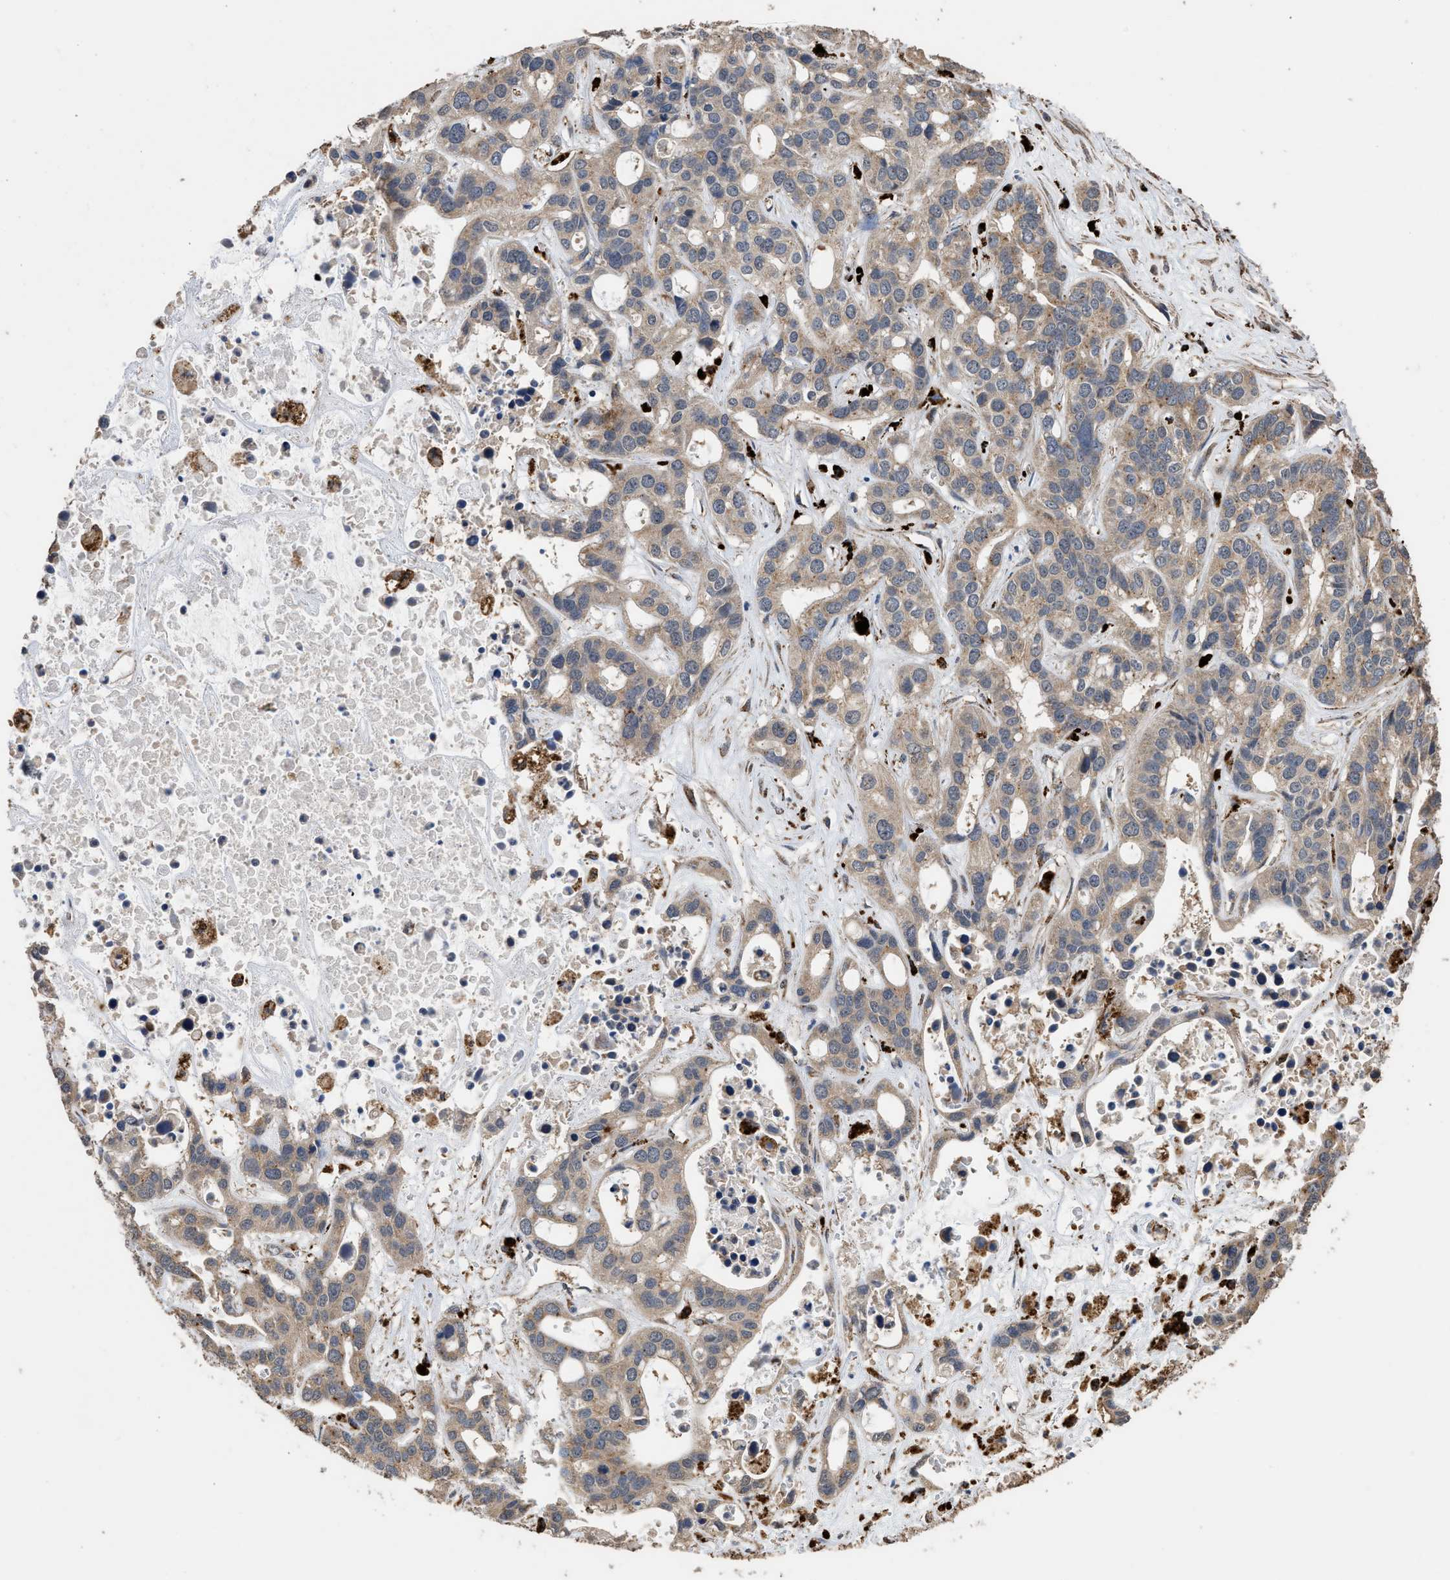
{"staining": {"intensity": "weak", "quantity": ">75%", "location": "cytoplasmic/membranous"}, "tissue": "liver cancer", "cell_type": "Tumor cells", "image_type": "cancer", "snomed": [{"axis": "morphology", "description": "Cholangiocarcinoma"}, {"axis": "topography", "description": "Liver"}], "caption": "IHC histopathology image of neoplastic tissue: human liver cancer (cholangiocarcinoma) stained using immunohistochemistry shows low levels of weak protein expression localized specifically in the cytoplasmic/membranous of tumor cells, appearing as a cytoplasmic/membranous brown color.", "gene": "CTSV", "patient": {"sex": "female", "age": 65}}